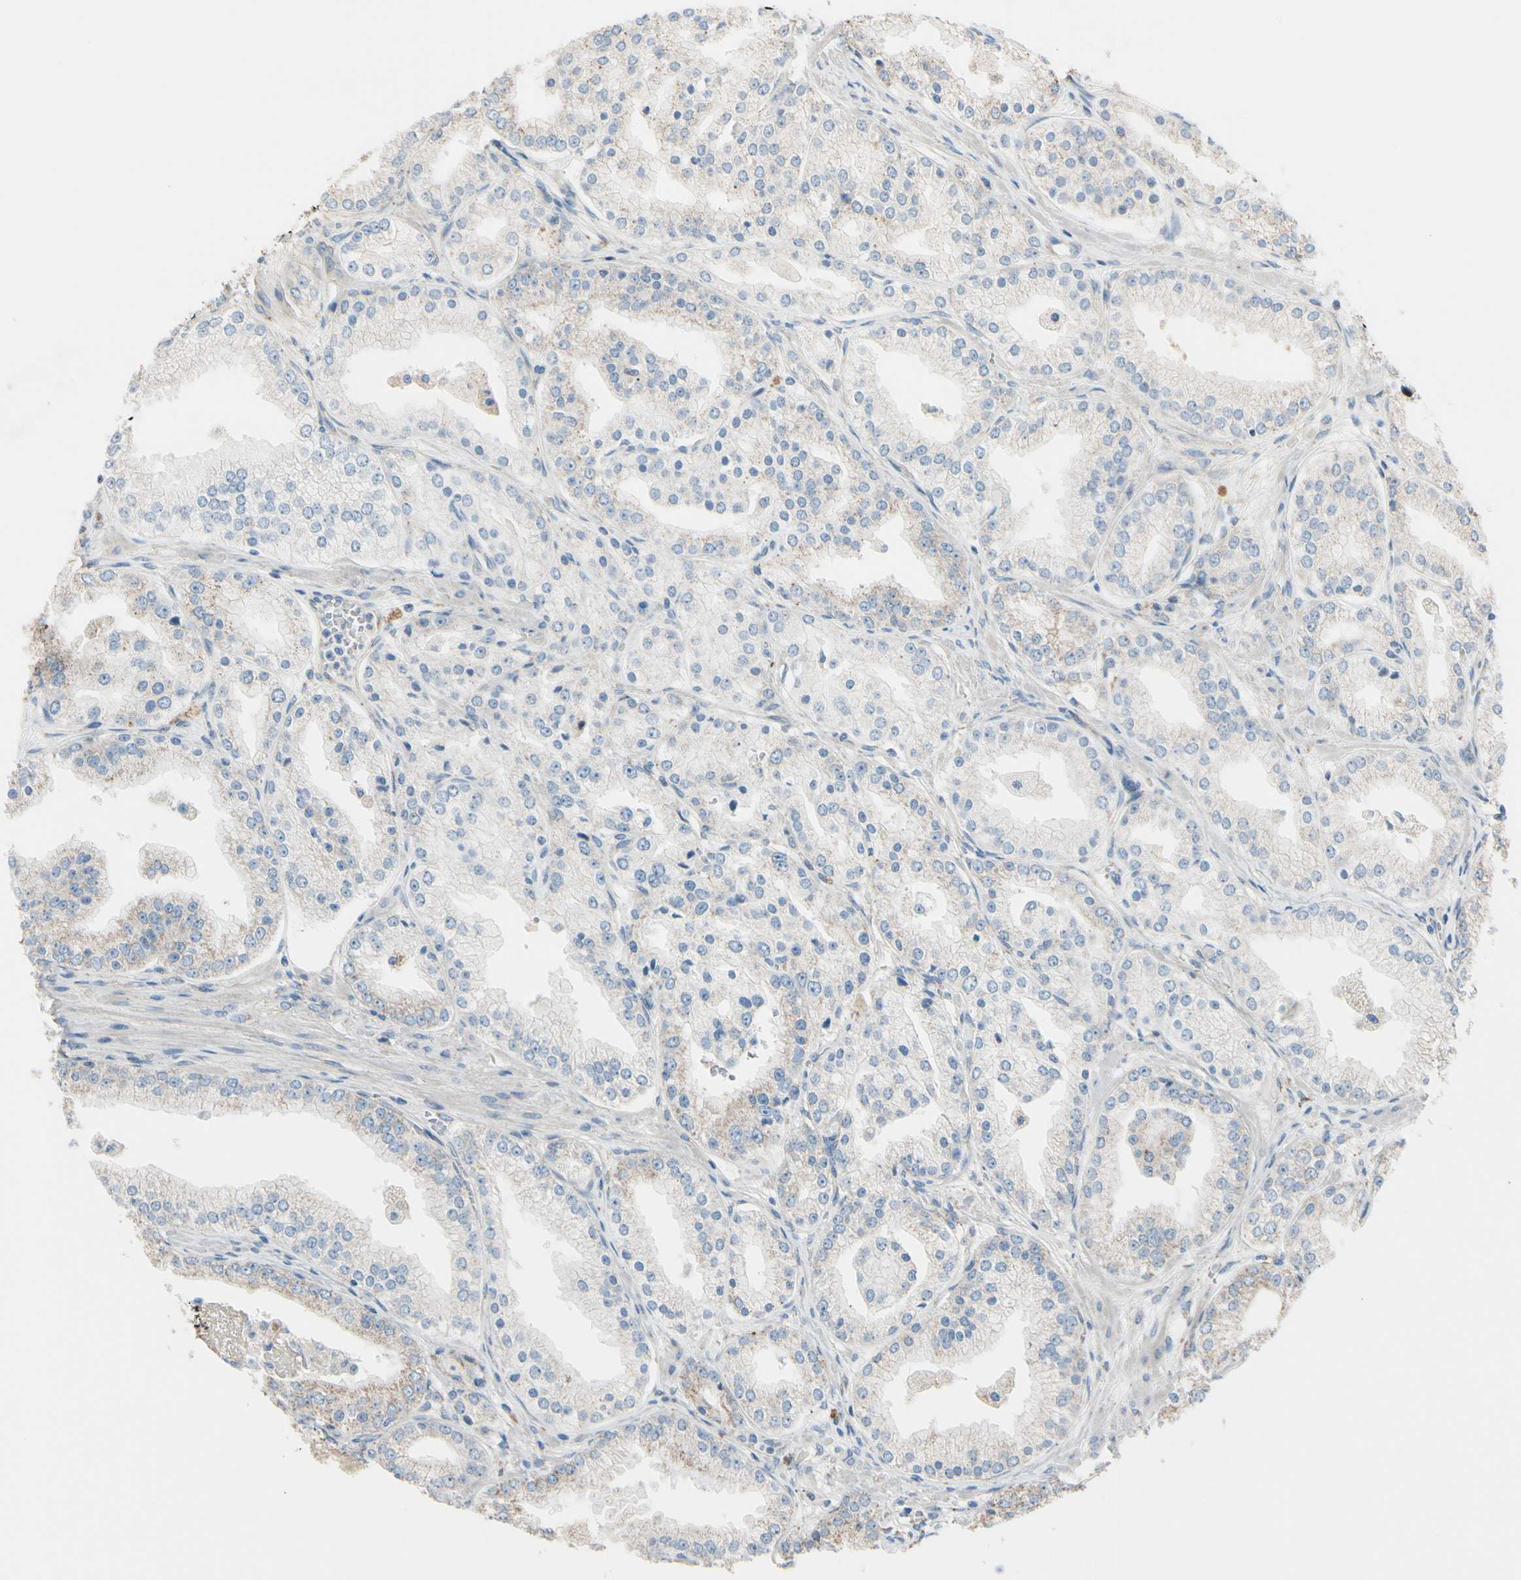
{"staining": {"intensity": "weak", "quantity": "25%-75%", "location": "cytoplasmic/membranous"}, "tissue": "prostate cancer", "cell_type": "Tumor cells", "image_type": "cancer", "snomed": [{"axis": "morphology", "description": "Adenocarcinoma, High grade"}, {"axis": "topography", "description": "Prostate"}], "caption": "This is a histology image of IHC staining of prostate adenocarcinoma (high-grade), which shows weak positivity in the cytoplasmic/membranous of tumor cells.", "gene": "EPHA3", "patient": {"sex": "male", "age": 61}}